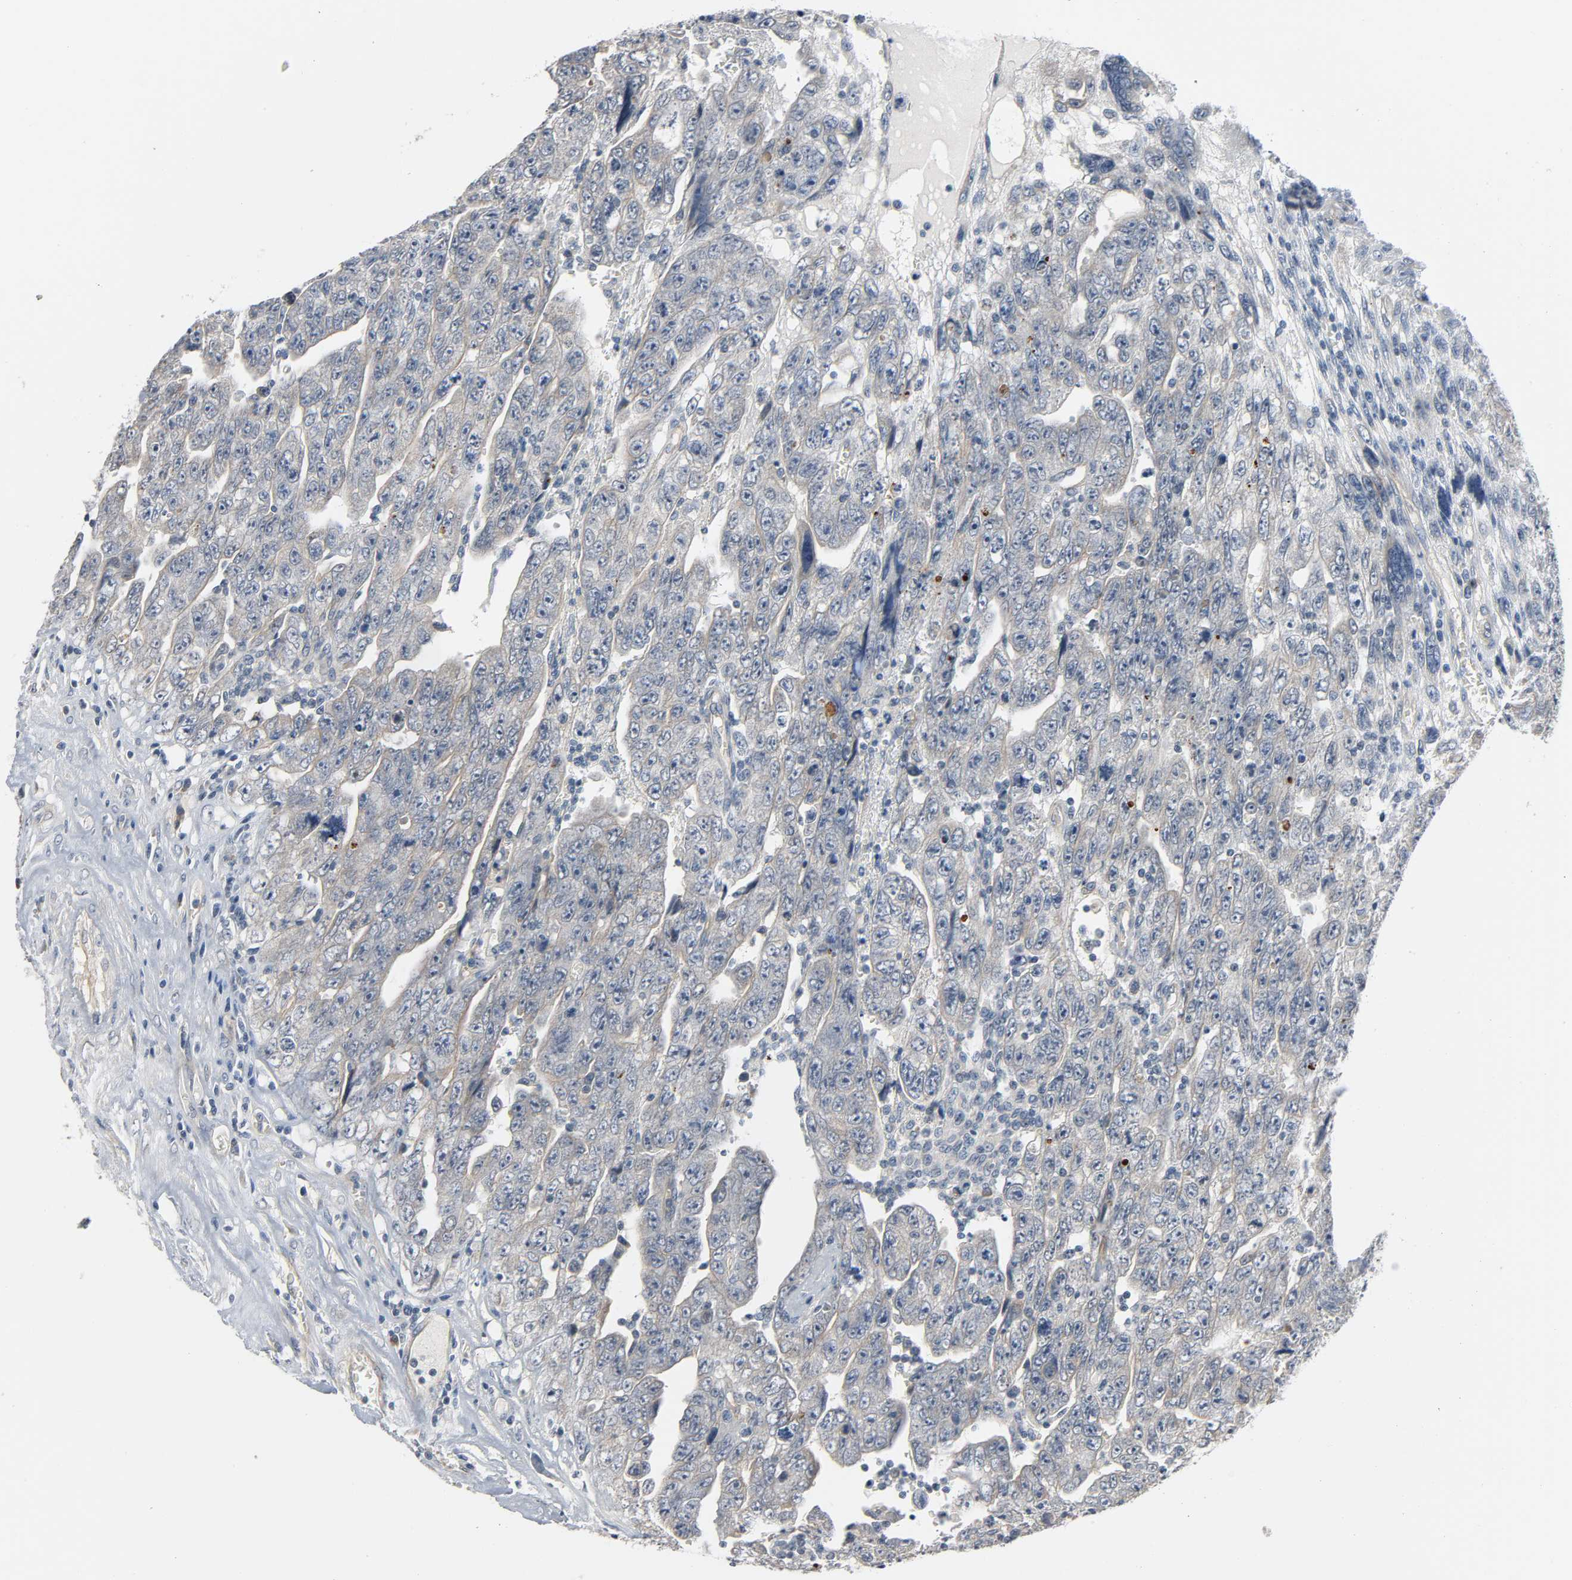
{"staining": {"intensity": "weak", "quantity": "<25%", "location": "cytoplasmic/membranous"}, "tissue": "testis cancer", "cell_type": "Tumor cells", "image_type": "cancer", "snomed": [{"axis": "morphology", "description": "Carcinoma, Embryonal, NOS"}, {"axis": "topography", "description": "Testis"}], "caption": "IHC image of embryonal carcinoma (testis) stained for a protein (brown), which displays no positivity in tumor cells.", "gene": "LIMCH1", "patient": {"sex": "male", "age": 28}}